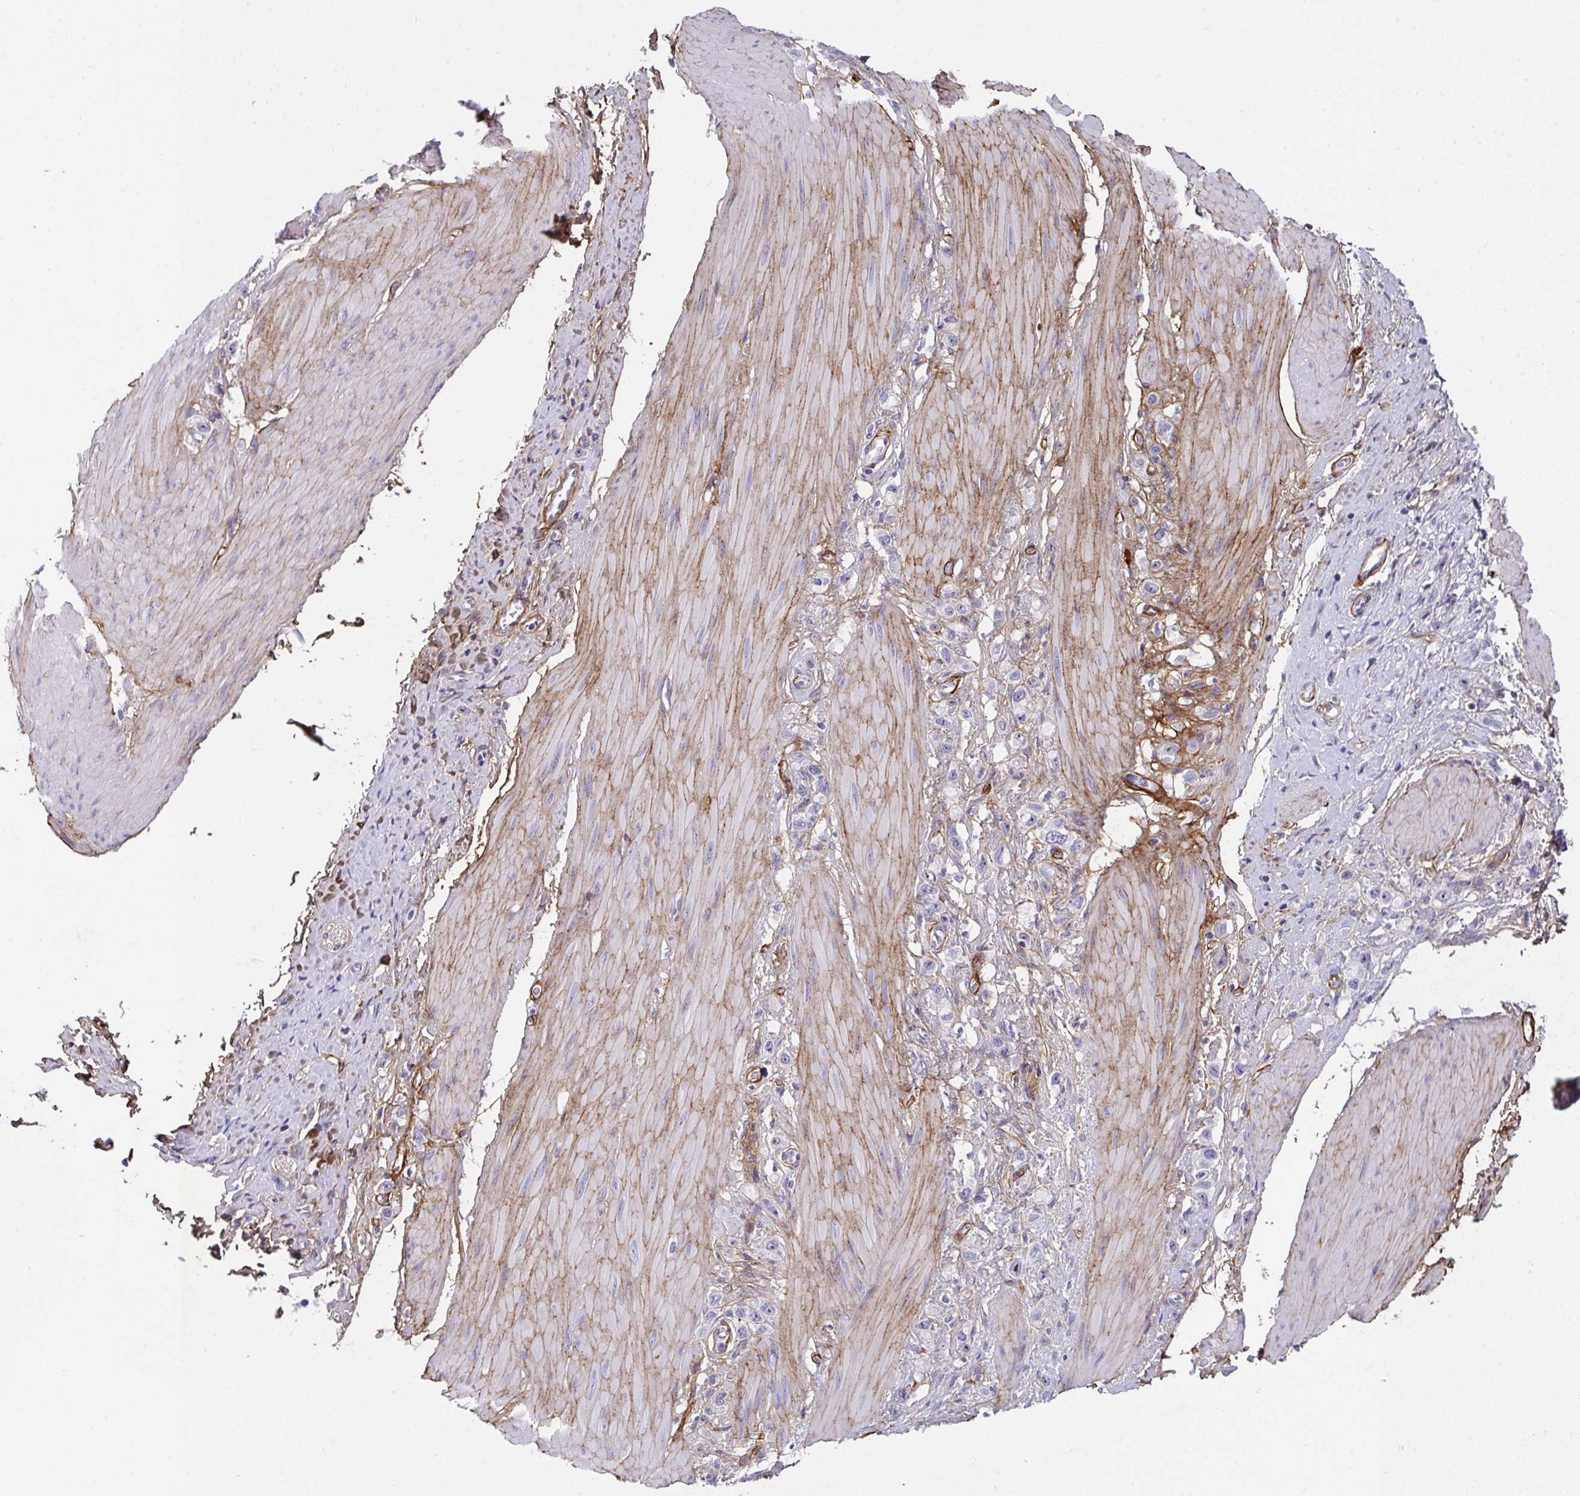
{"staining": {"intensity": "negative", "quantity": "none", "location": "none"}, "tissue": "stomach cancer", "cell_type": "Tumor cells", "image_type": "cancer", "snomed": [{"axis": "morphology", "description": "Adenocarcinoma, NOS"}, {"axis": "topography", "description": "Stomach"}], "caption": "There is no significant positivity in tumor cells of stomach cancer. (Brightfield microscopy of DAB (3,3'-diaminobenzidine) immunohistochemistry at high magnification).", "gene": "LHFPL6", "patient": {"sex": "female", "age": 65}}